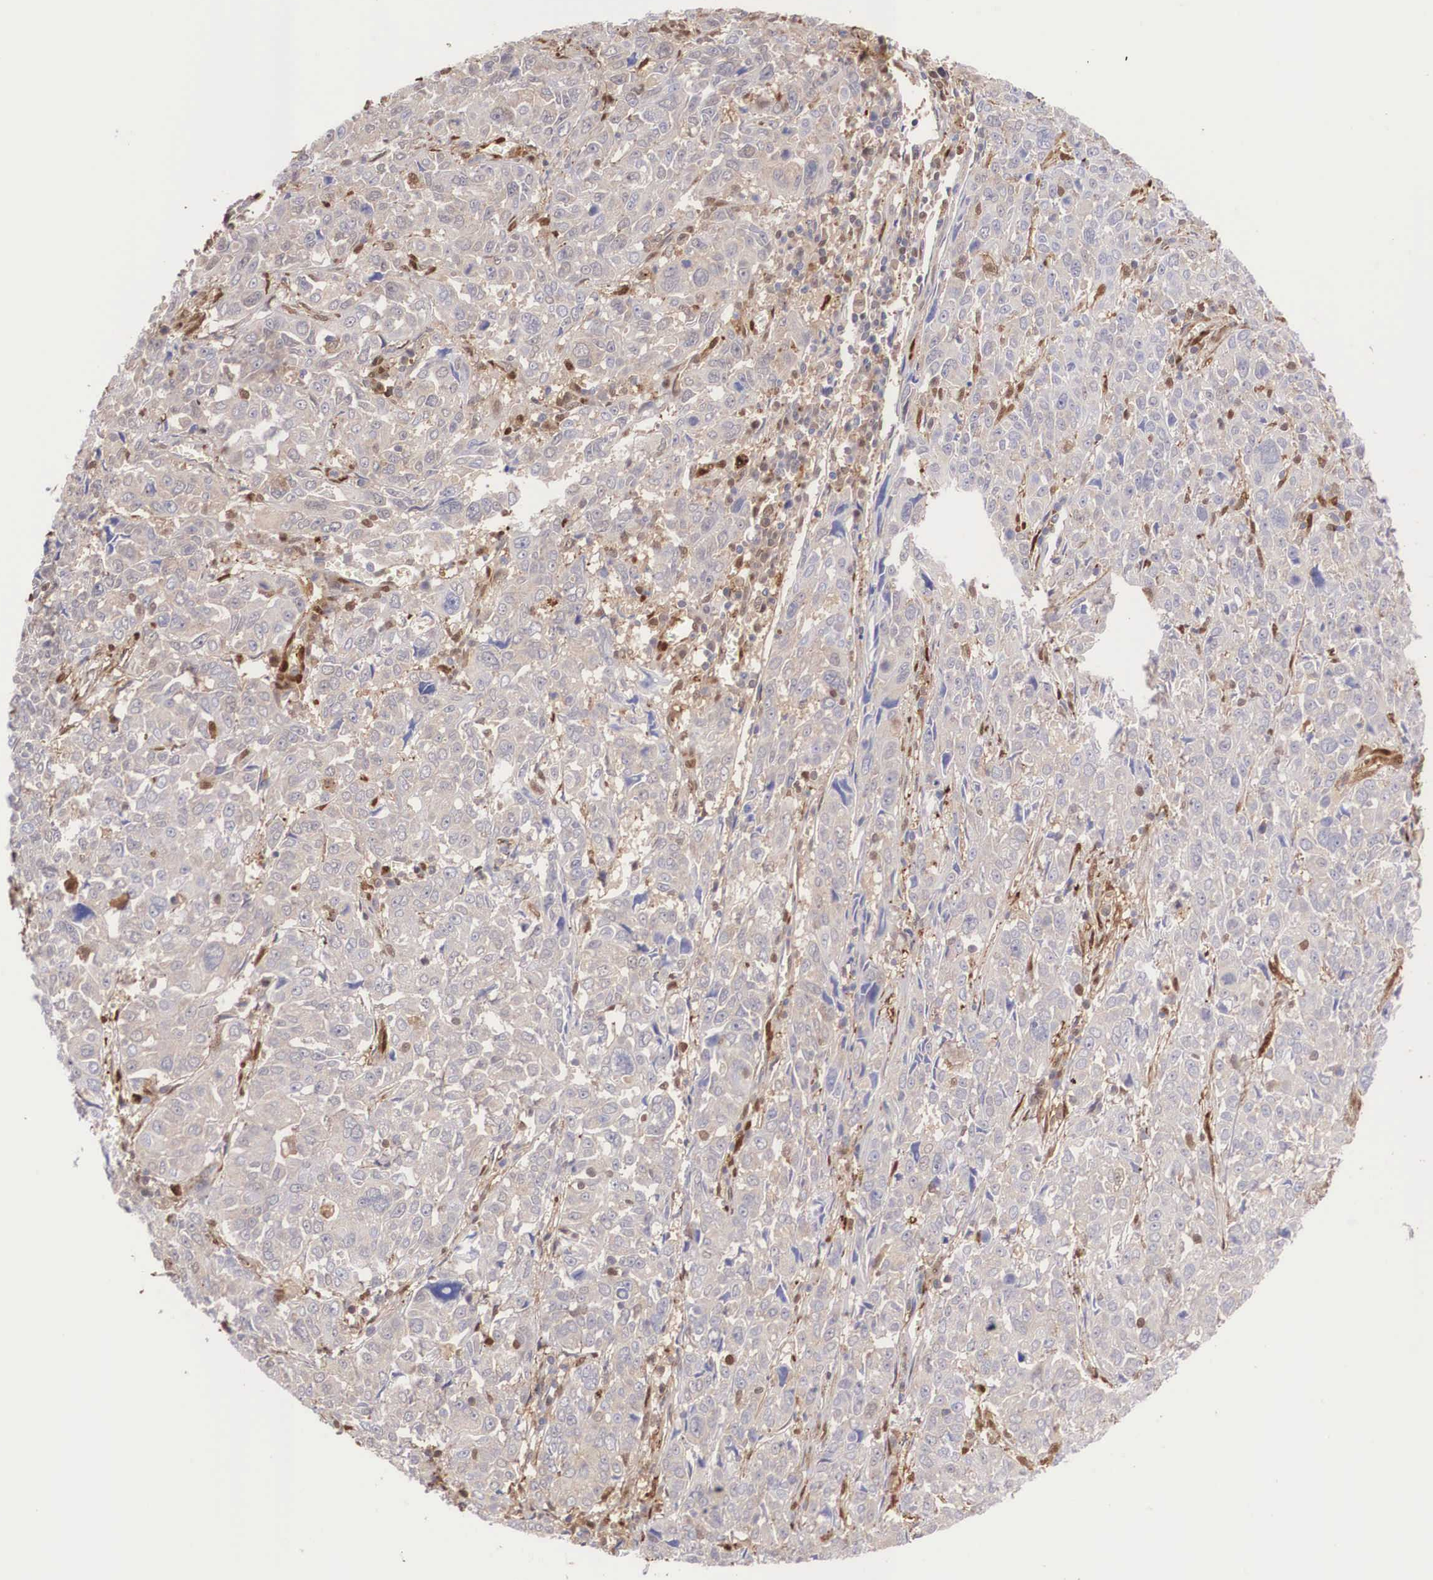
{"staining": {"intensity": "weak", "quantity": "<25%", "location": "cytoplasmic/membranous"}, "tissue": "pancreatic cancer", "cell_type": "Tumor cells", "image_type": "cancer", "snomed": [{"axis": "morphology", "description": "Adenocarcinoma, NOS"}, {"axis": "topography", "description": "Pancreas"}], "caption": "High power microscopy micrograph of an IHC image of adenocarcinoma (pancreatic), revealing no significant positivity in tumor cells.", "gene": "LGALS1", "patient": {"sex": "female", "age": 52}}